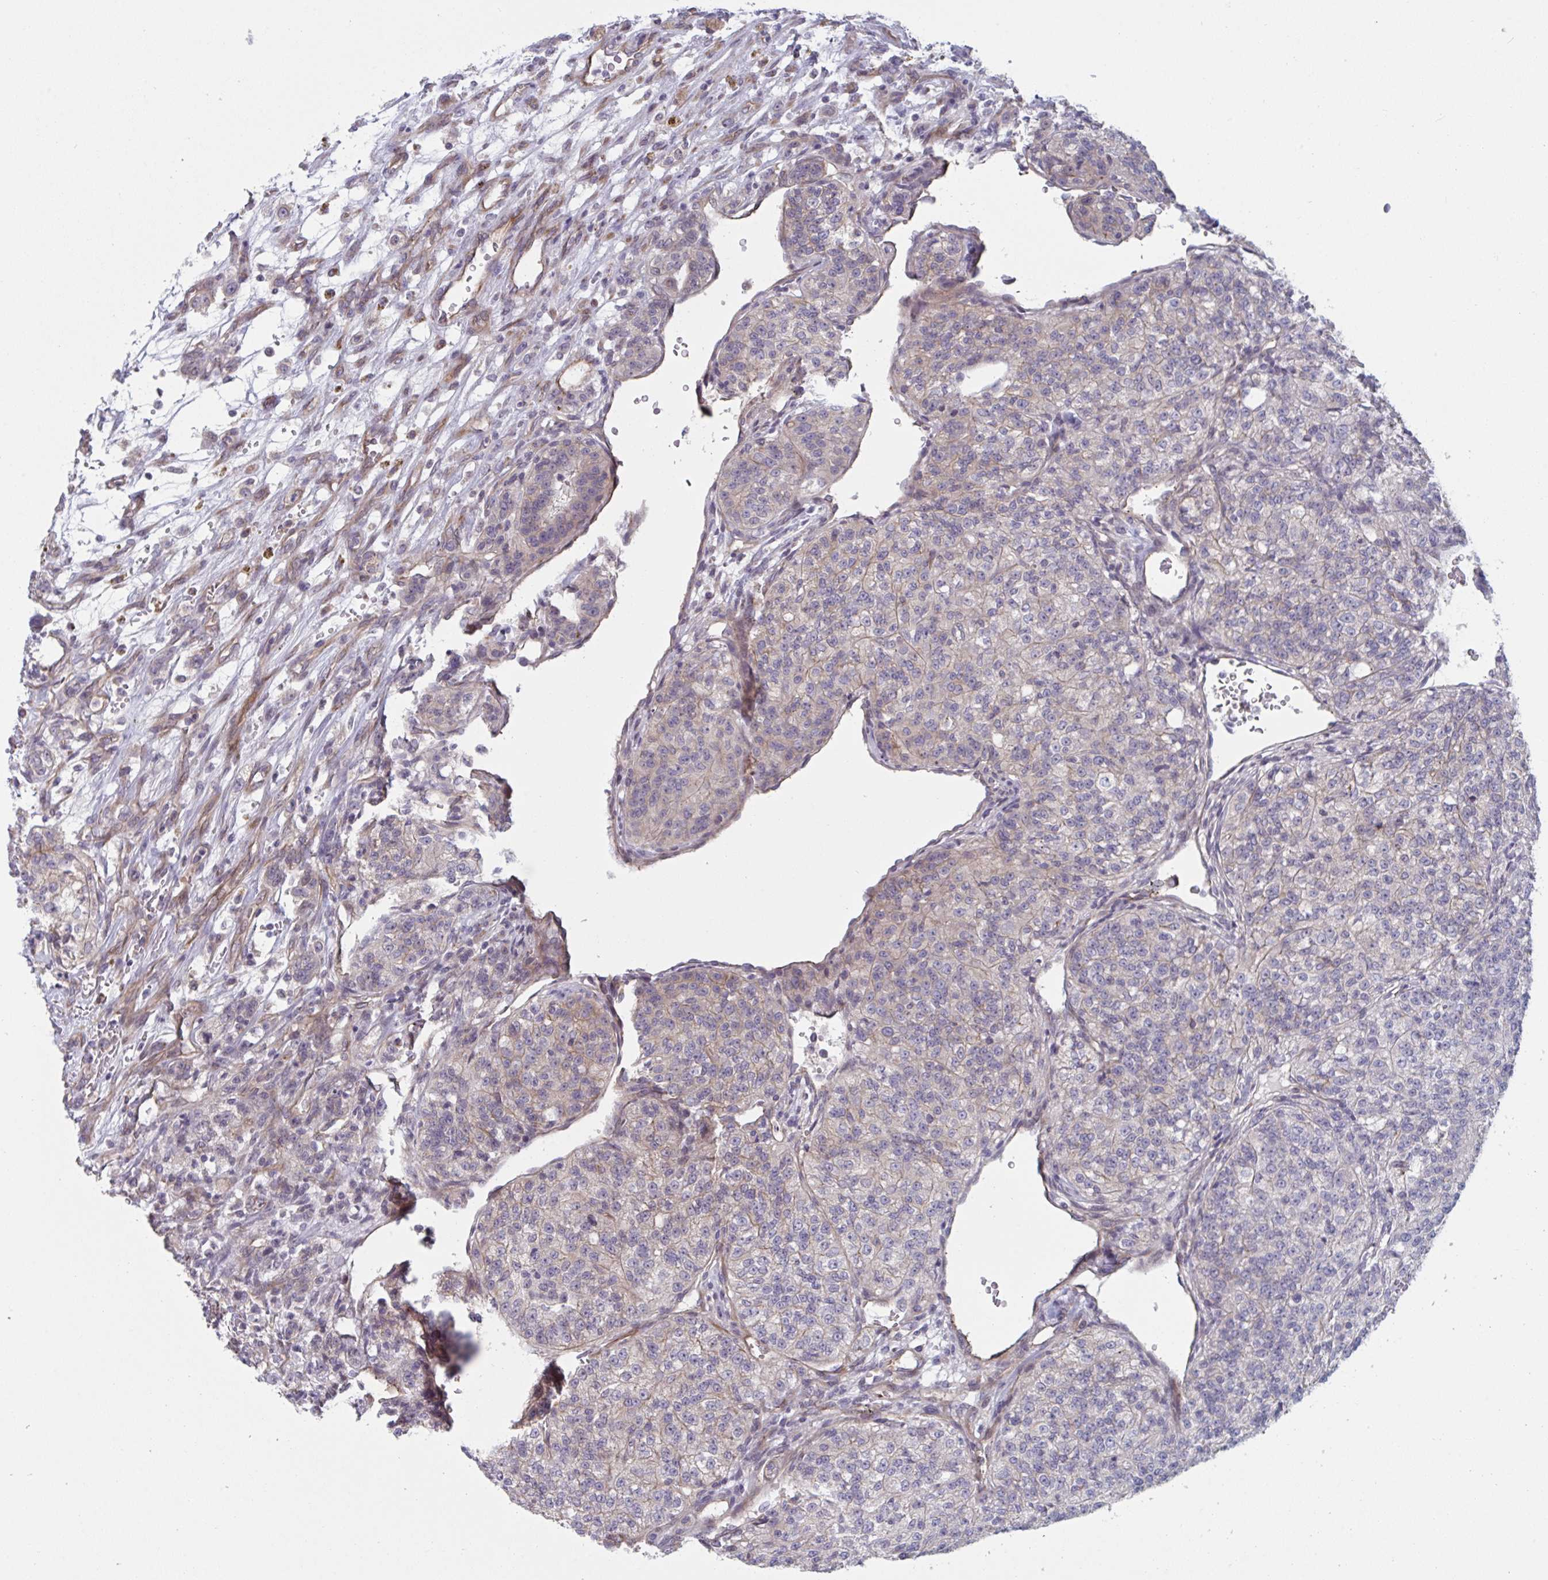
{"staining": {"intensity": "weak", "quantity": "<25%", "location": "cytoplasmic/membranous"}, "tissue": "renal cancer", "cell_type": "Tumor cells", "image_type": "cancer", "snomed": [{"axis": "morphology", "description": "Adenocarcinoma, NOS"}, {"axis": "topography", "description": "Kidney"}], "caption": "Immunohistochemistry (IHC) photomicrograph of human renal cancer (adenocarcinoma) stained for a protein (brown), which shows no expression in tumor cells.", "gene": "TNFSF10", "patient": {"sex": "female", "age": 63}}